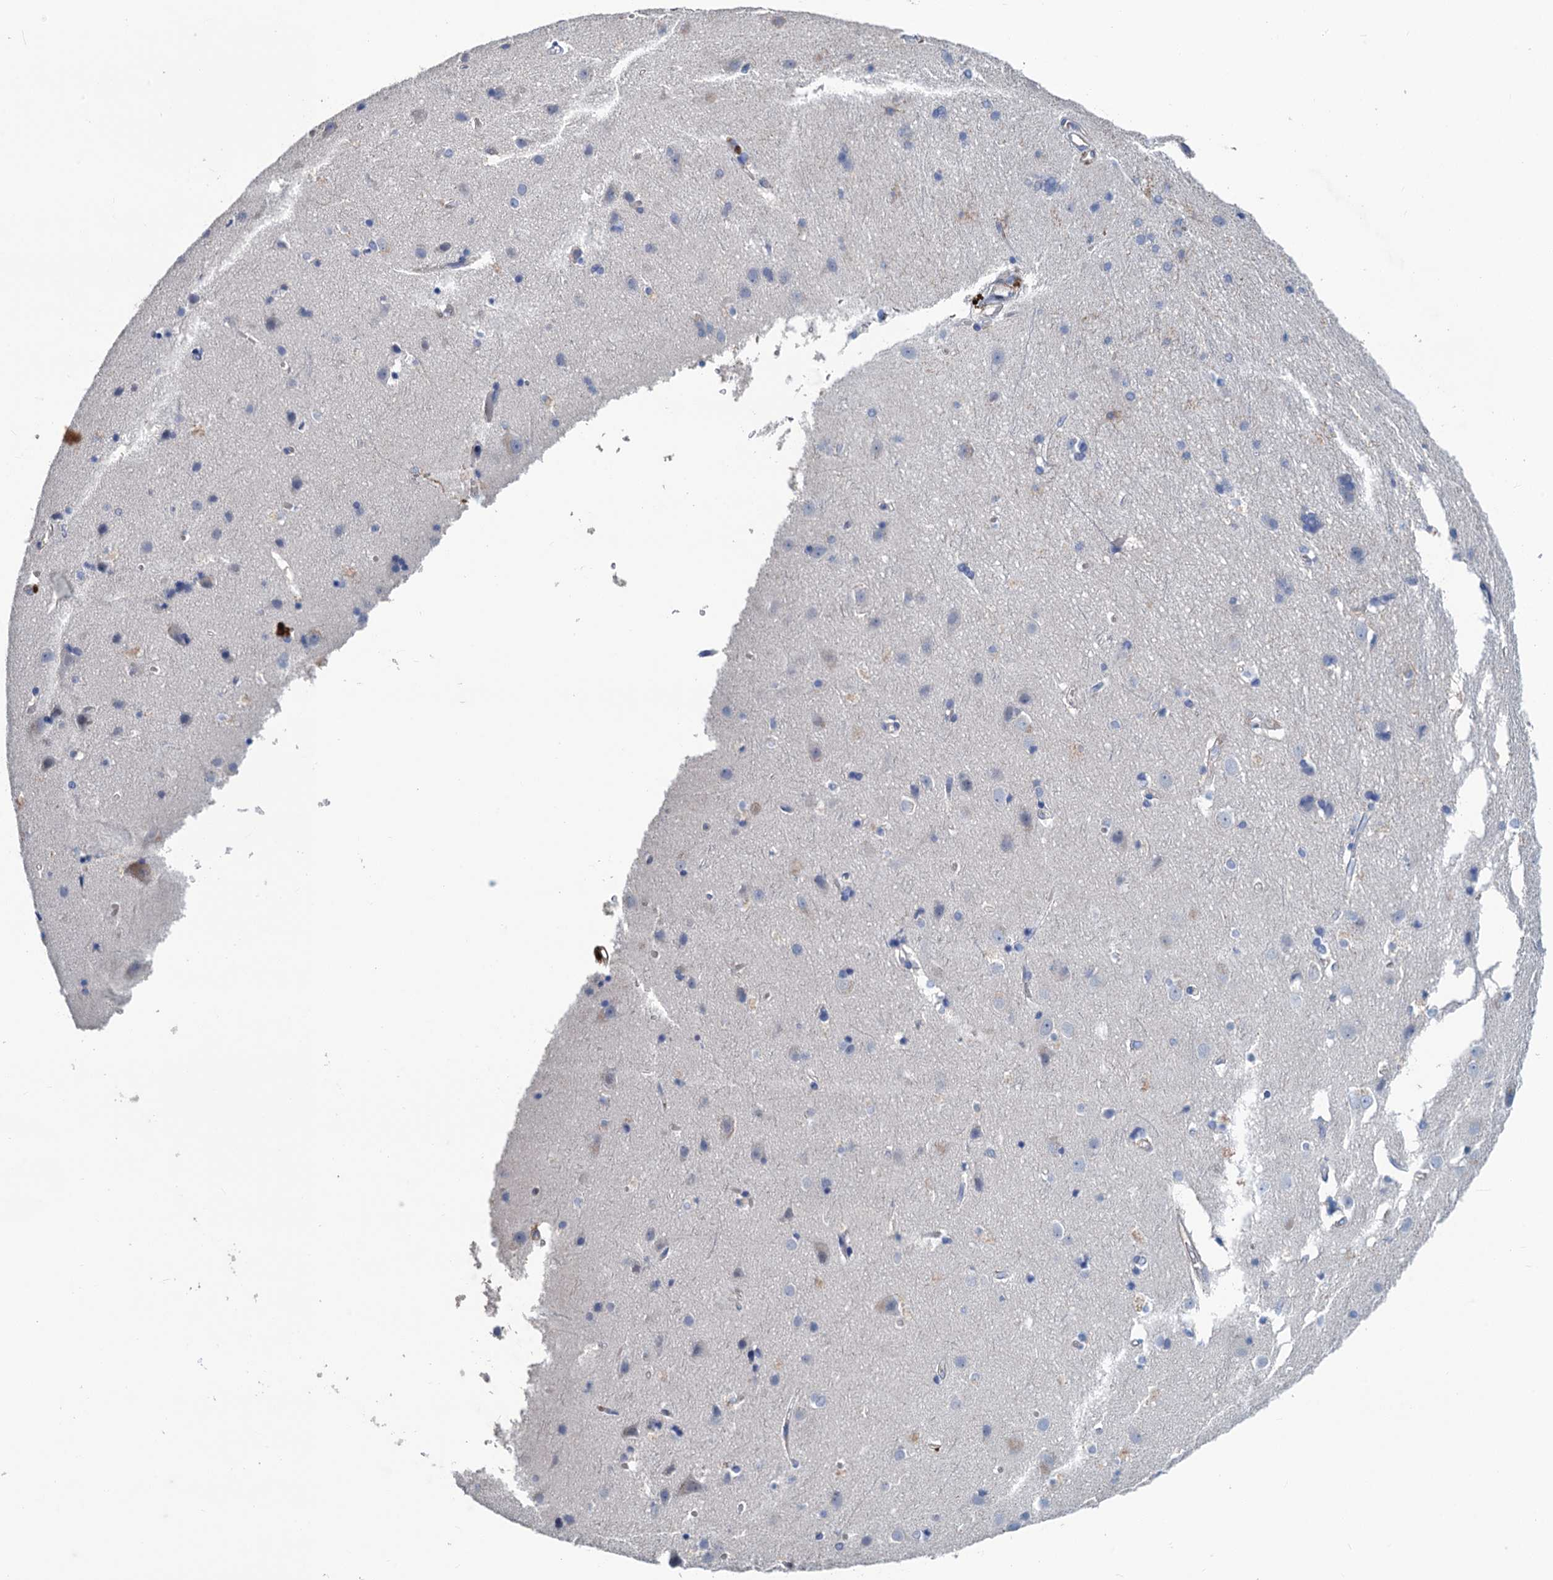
{"staining": {"intensity": "negative", "quantity": "none", "location": "none"}, "tissue": "cerebral cortex", "cell_type": "Endothelial cells", "image_type": "normal", "snomed": [{"axis": "morphology", "description": "Normal tissue, NOS"}, {"axis": "topography", "description": "Cerebral cortex"}], "caption": "Cerebral cortex stained for a protein using immunohistochemistry (IHC) exhibits no positivity endothelial cells.", "gene": "SMCO3", "patient": {"sex": "male", "age": 54}}